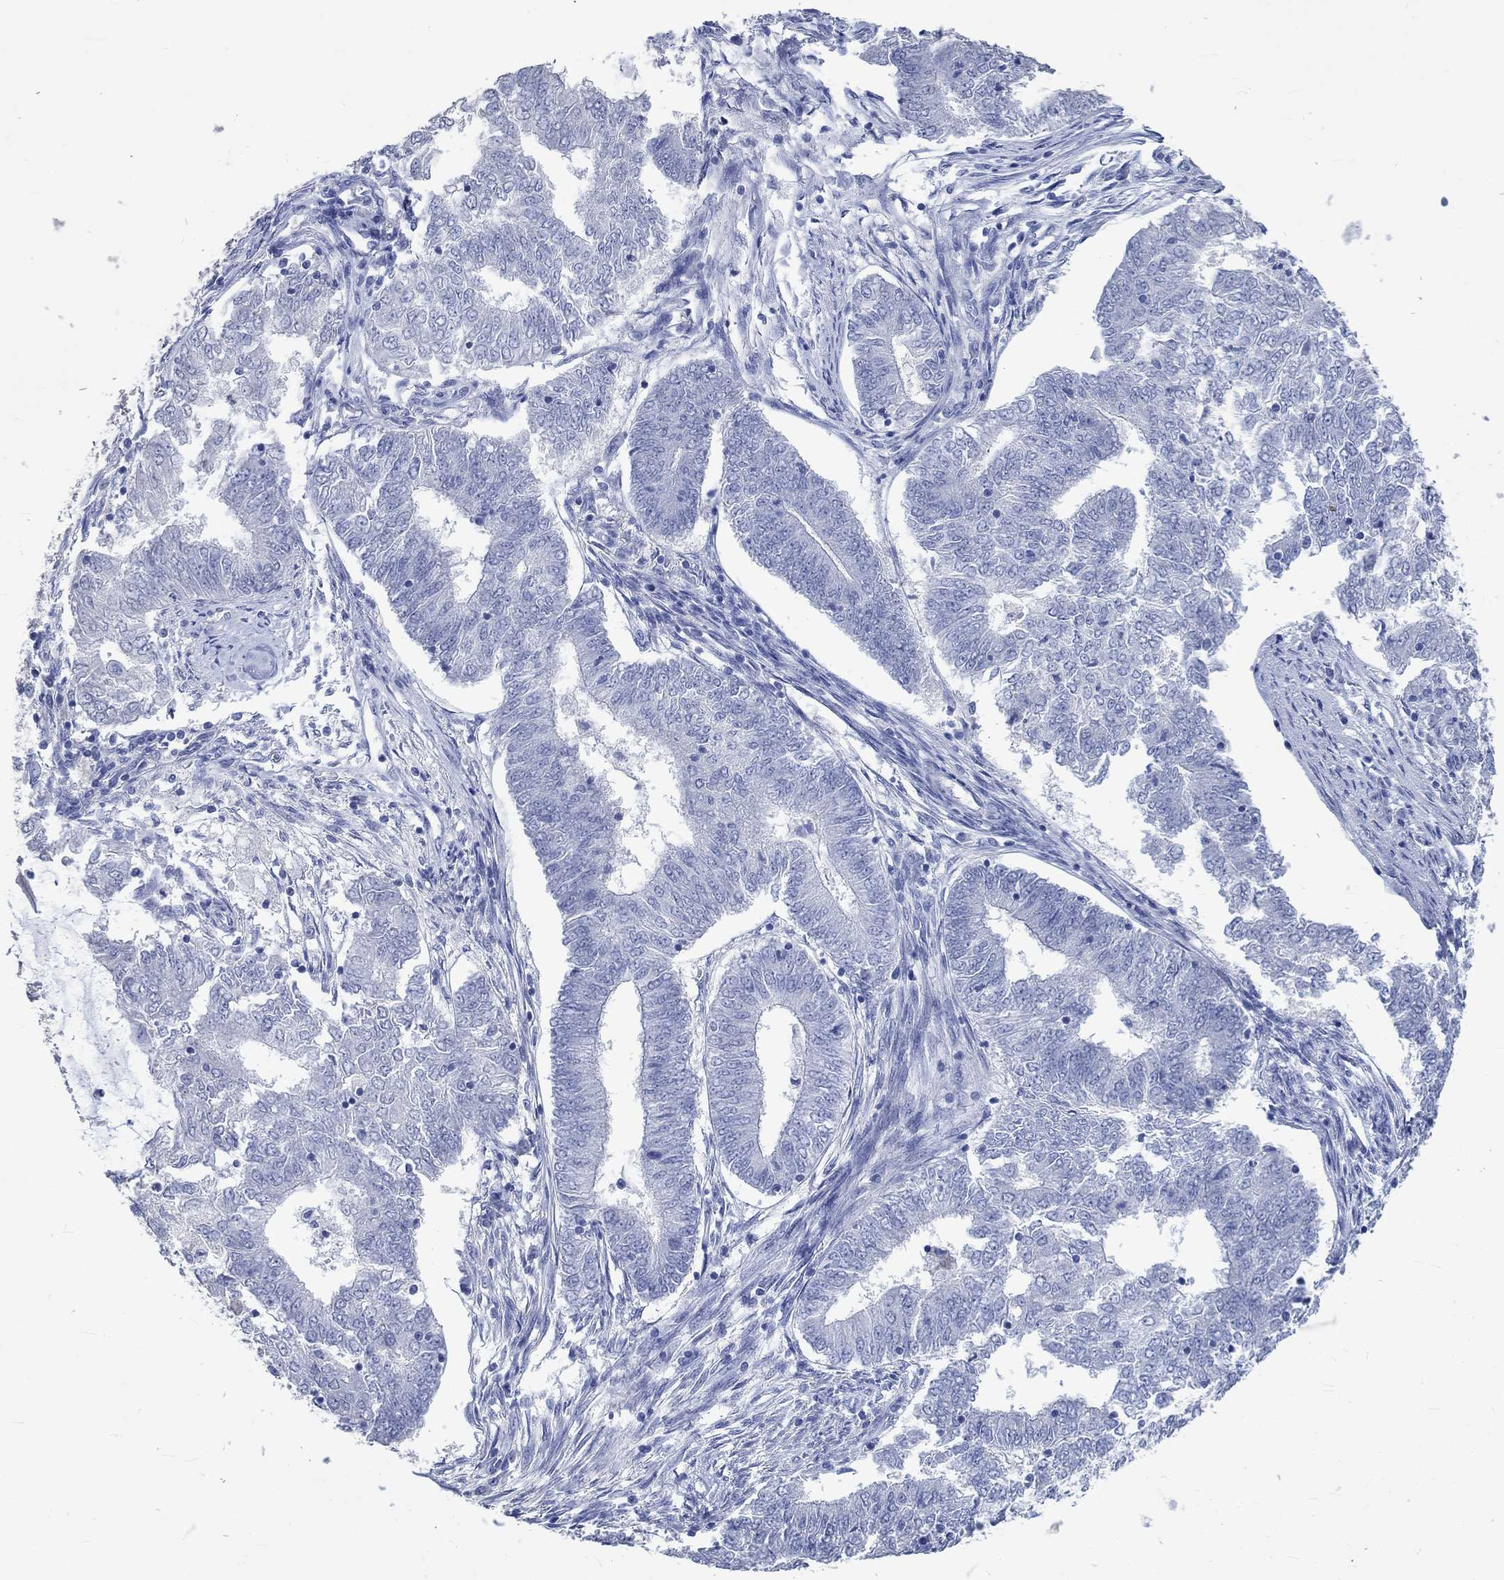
{"staining": {"intensity": "negative", "quantity": "none", "location": "none"}, "tissue": "endometrial cancer", "cell_type": "Tumor cells", "image_type": "cancer", "snomed": [{"axis": "morphology", "description": "Adenocarcinoma, NOS"}, {"axis": "topography", "description": "Endometrium"}], "caption": "Tumor cells show no significant protein staining in endometrial cancer. The staining was performed using DAB (3,3'-diaminobenzidine) to visualize the protein expression in brown, while the nuclei were stained in blue with hematoxylin (Magnification: 20x).", "gene": "C4orf47", "patient": {"sex": "female", "age": 62}}